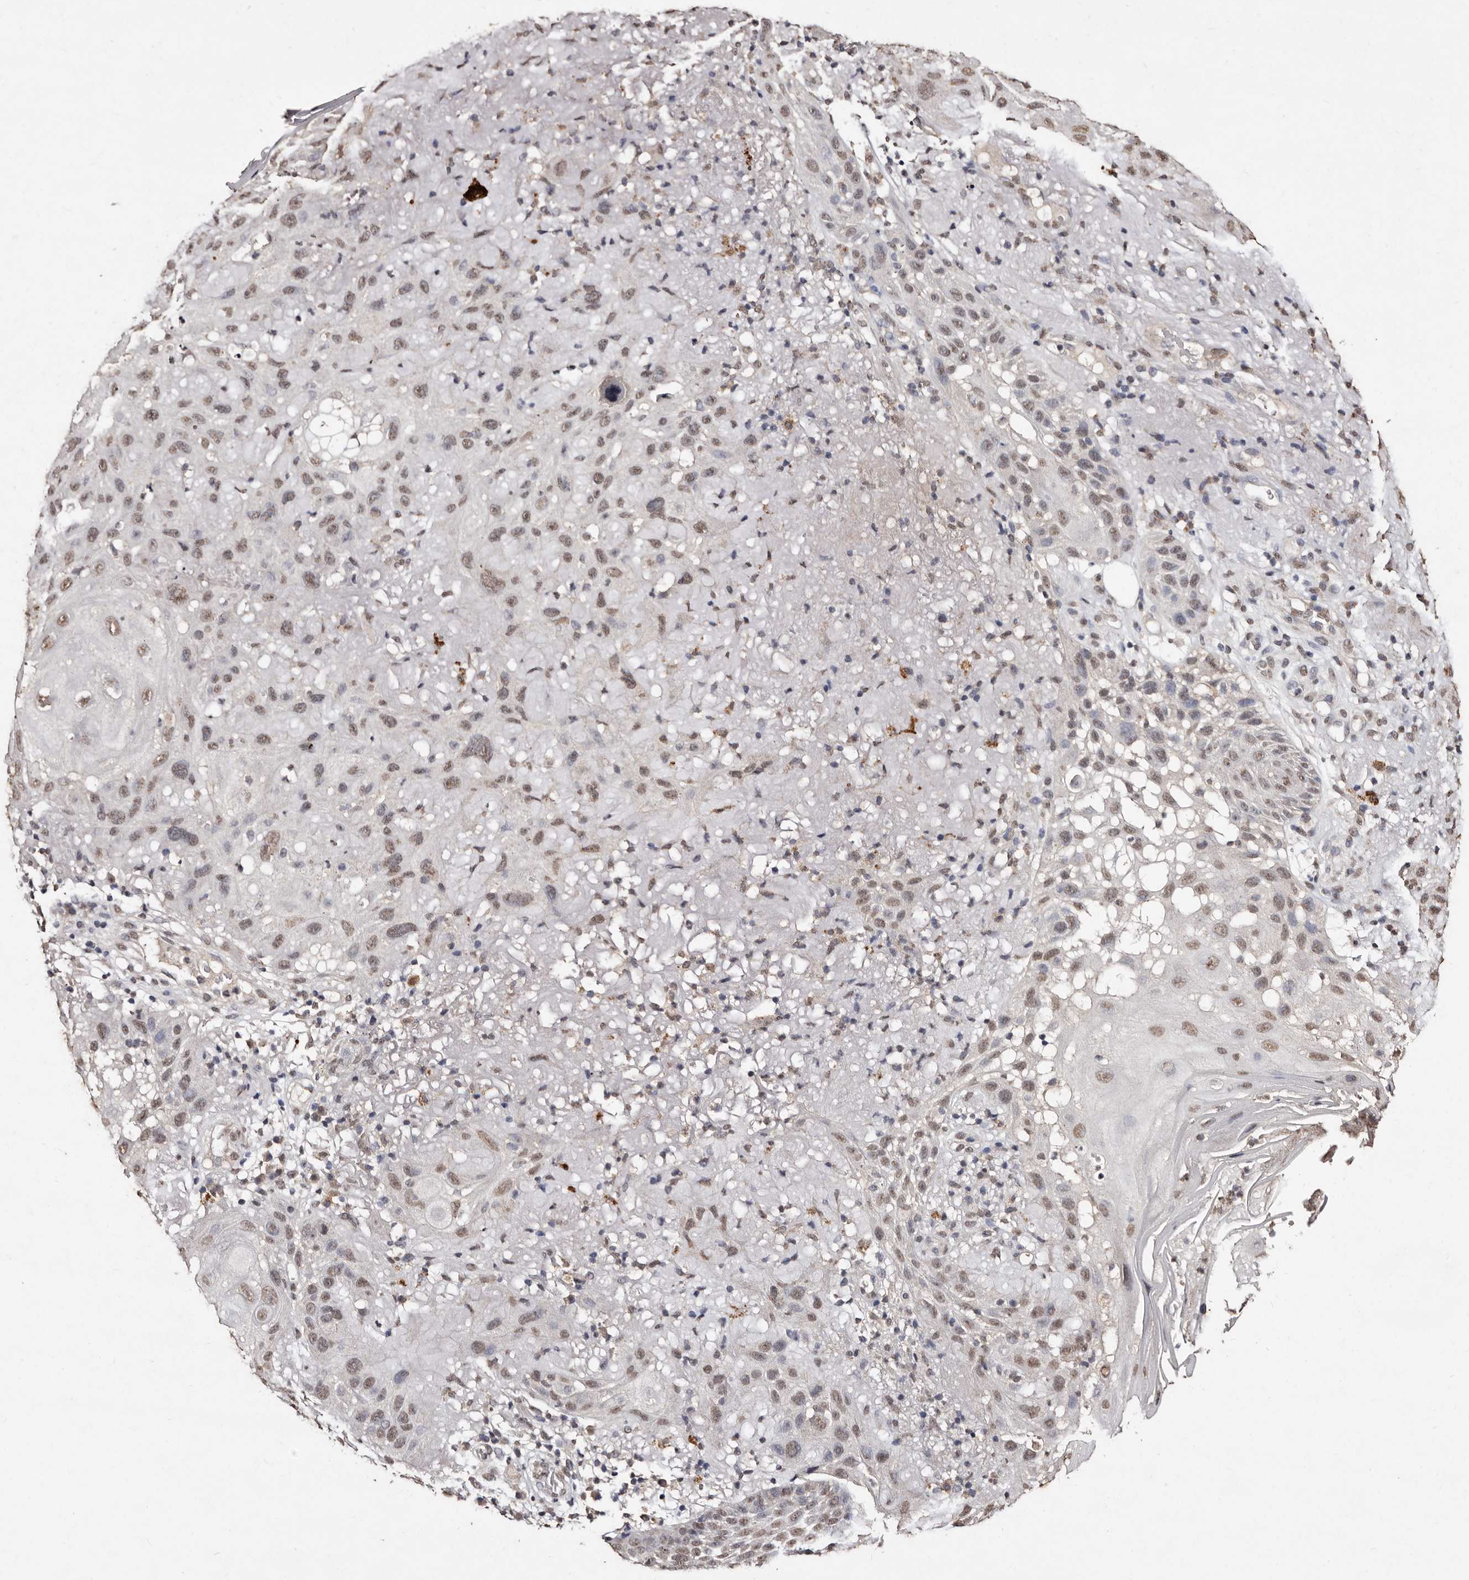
{"staining": {"intensity": "moderate", "quantity": ">75%", "location": "nuclear"}, "tissue": "skin cancer", "cell_type": "Tumor cells", "image_type": "cancer", "snomed": [{"axis": "morphology", "description": "Normal tissue, NOS"}, {"axis": "morphology", "description": "Squamous cell carcinoma, NOS"}, {"axis": "topography", "description": "Skin"}], "caption": "Immunohistochemistry (IHC) staining of skin squamous cell carcinoma, which demonstrates medium levels of moderate nuclear positivity in approximately >75% of tumor cells indicating moderate nuclear protein staining. The staining was performed using DAB (3,3'-diaminobenzidine) (brown) for protein detection and nuclei were counterstained in hematoxylin (blue).", "gene": "ERBB4", "patient": {"sex": "female", "age": 96}}